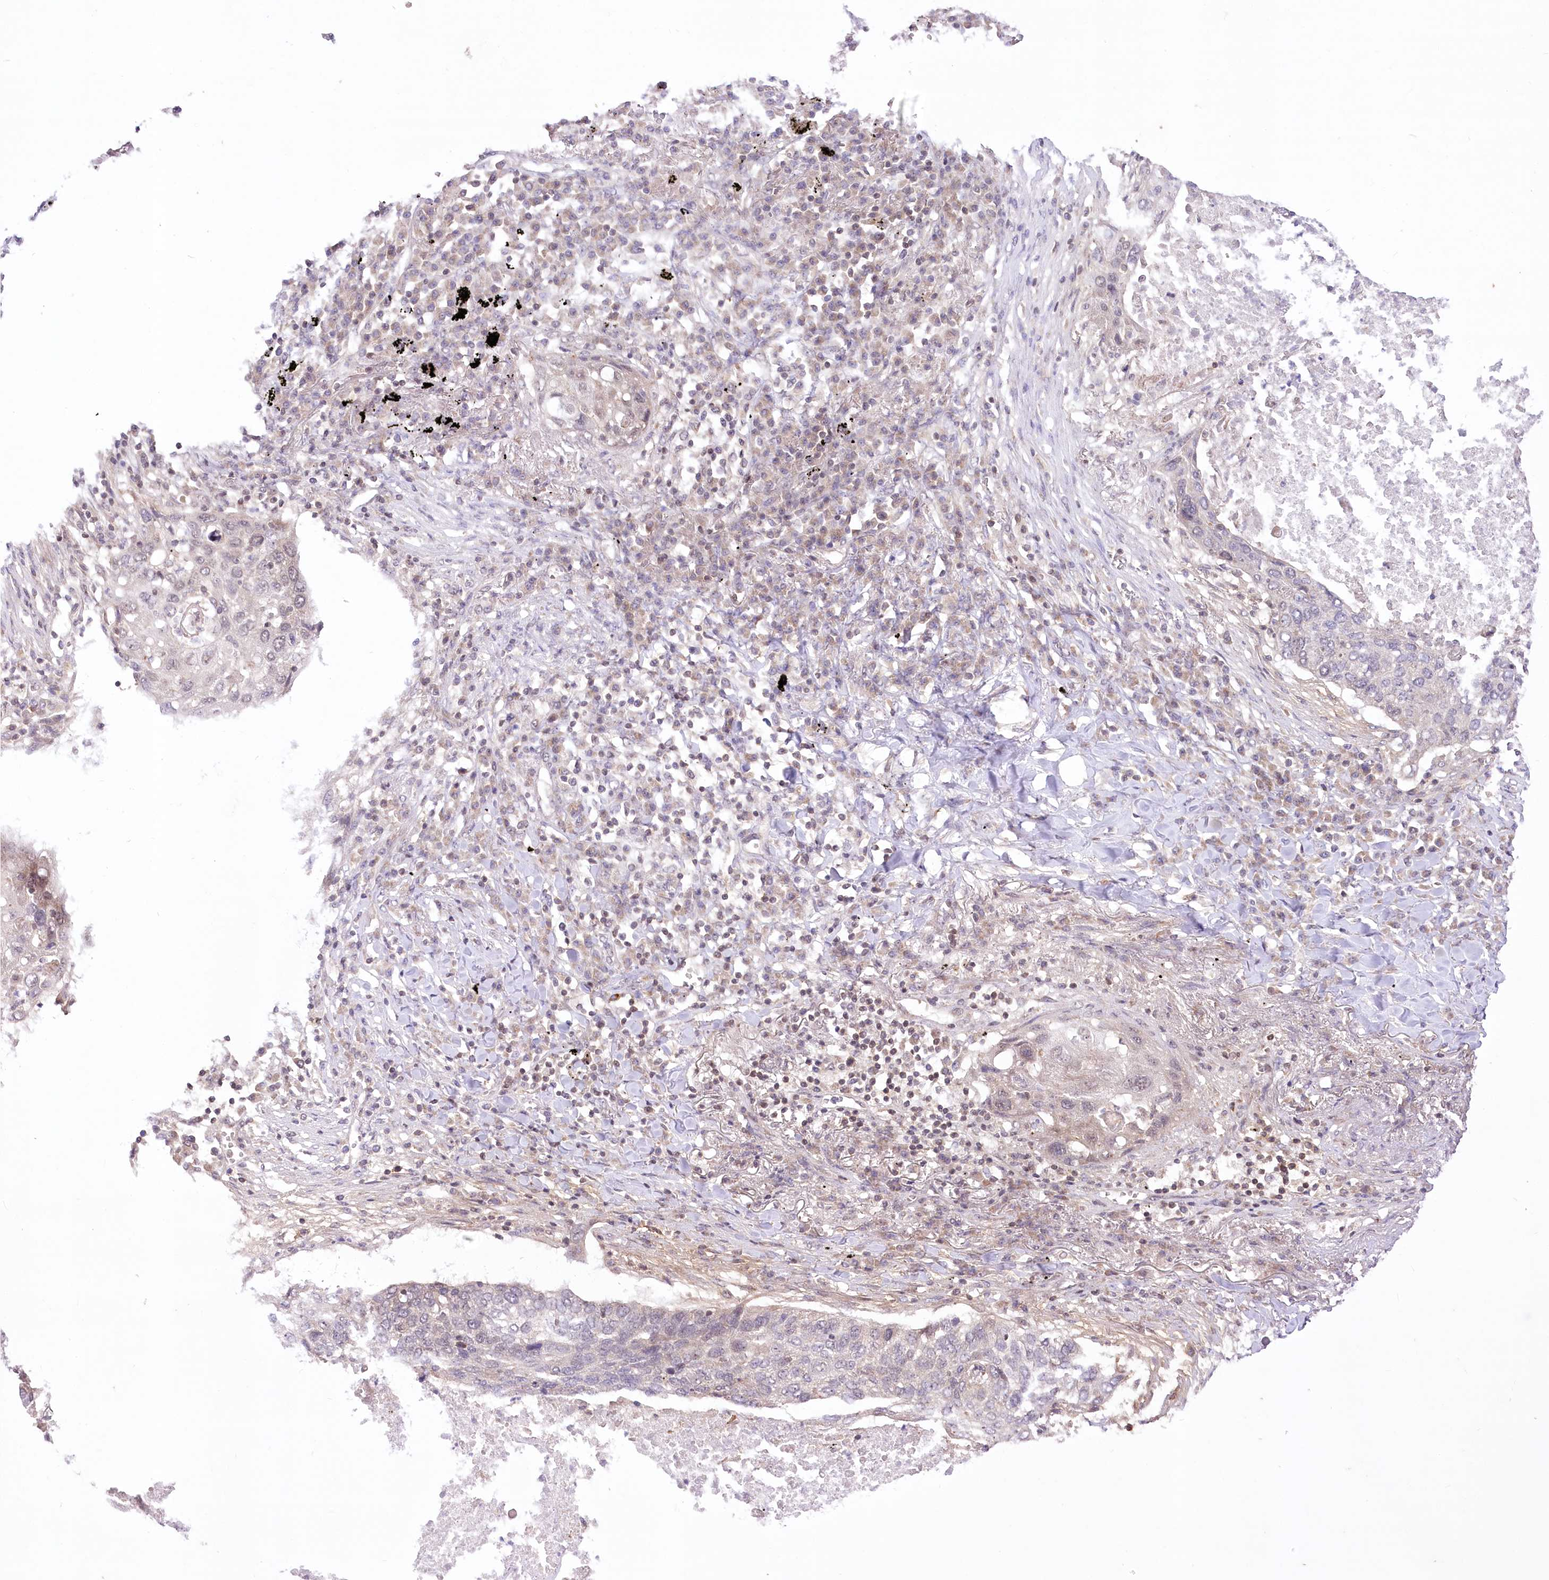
{"staining": {"intensity": "negative", "quantity": "none", "location": "none"}, "tissue": "lung cancer", "cell_type": "Tumor cells", "image_type": "cancer", "snomed": [{"axis": "morphology", "description": "Squamous cell carcinoma, NOS"}, {"axis": "topography", "description": "Lung"}], "caption": "Tumor cells are negative for brown protein staining in lung squamous cell carcinoma.", "gene": "ZMAT2", "patient": {"sex": "female", "age": 63}}